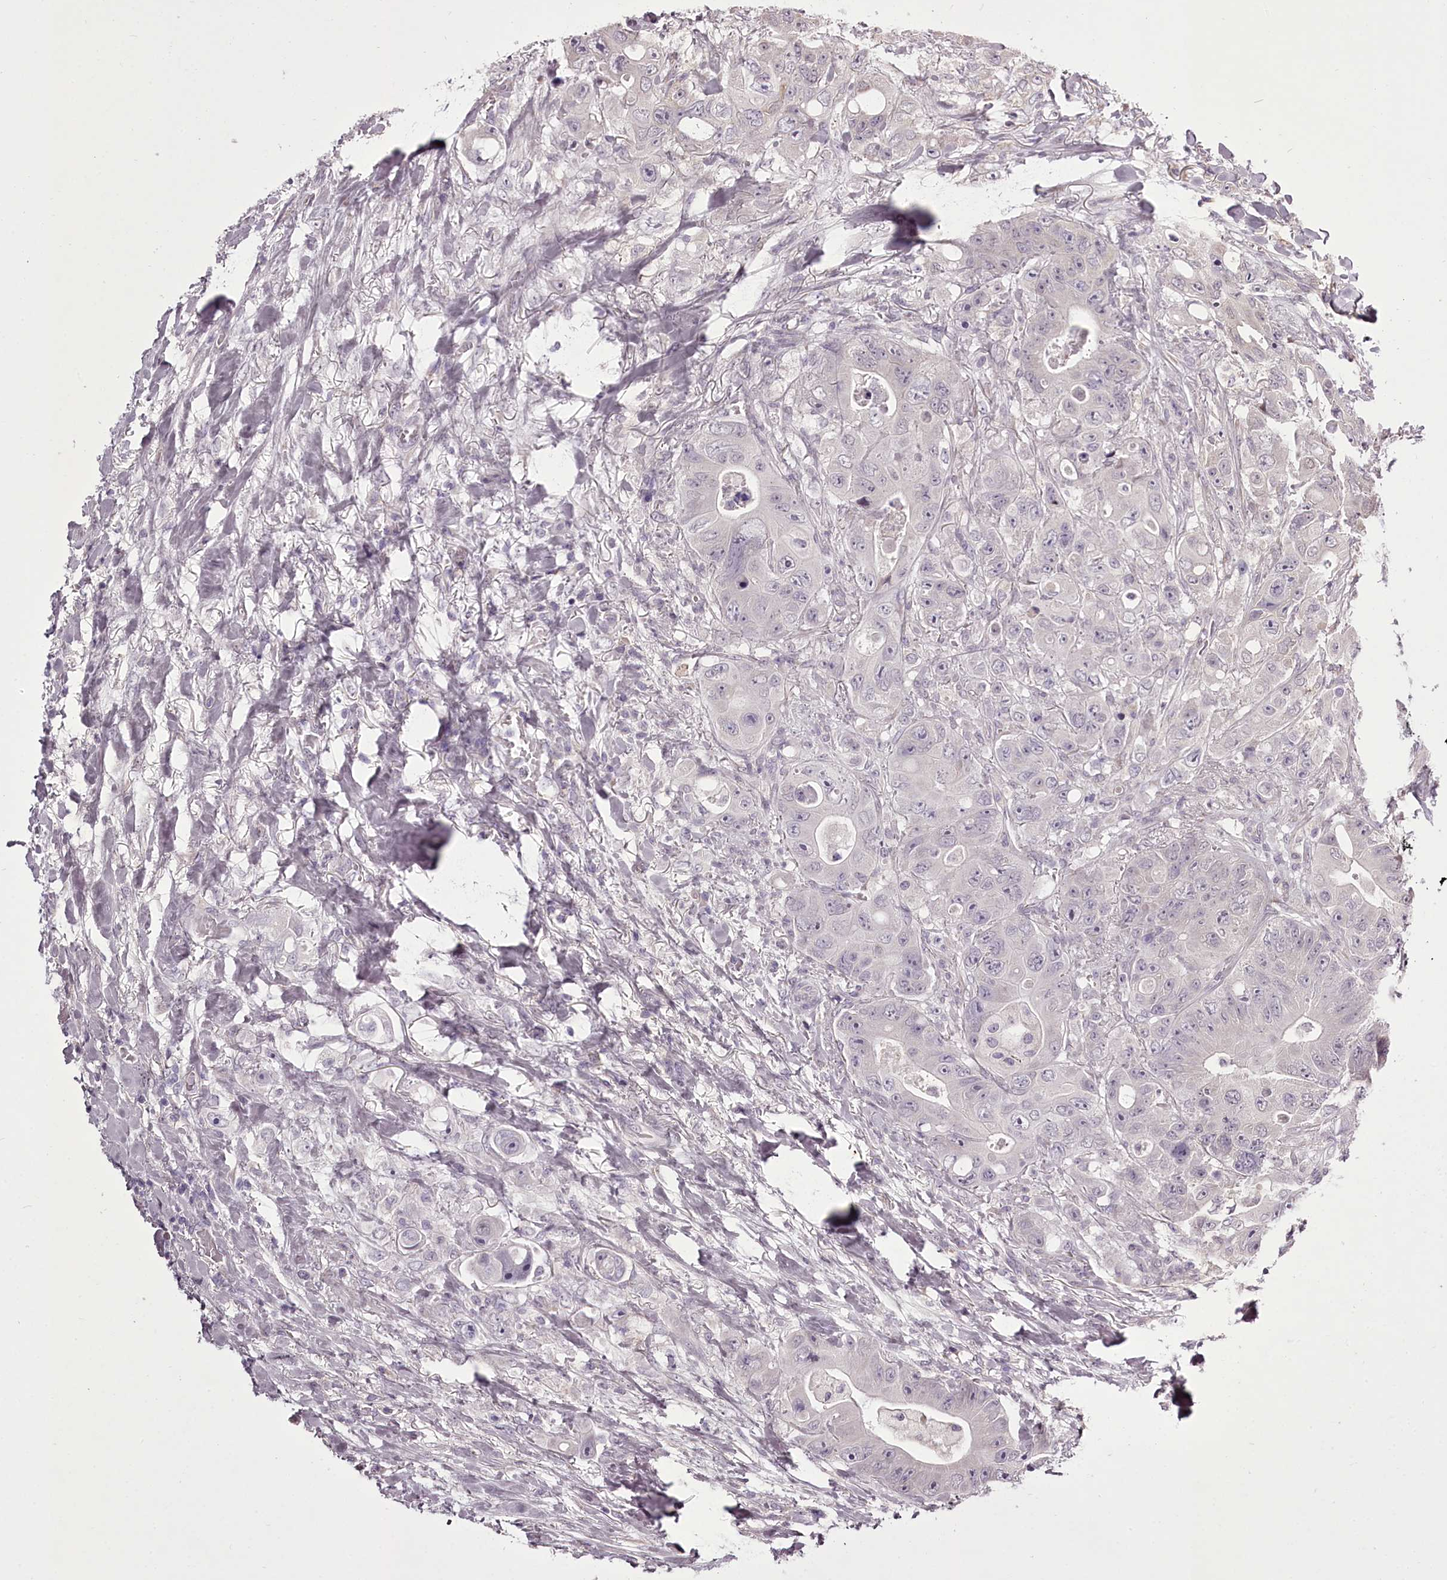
{"staining": {"intensity": "negative", "quantity": "none", "location": "none"}, "tissue": "colorectal cancer", "cell_type": "Tumor cells", "image_type": "cancer", "snomed": [{"axis": "morphology", "description": "Adenocarcinoma, NOS"}, {"axis": "topography", "description": "Colon"}], "caption": "Histopathology image shows no significant protein staining in tumor cells of colorectal cancer.", "gene": "C1orf56", "patient": {"sex": "female", "age": 46}}